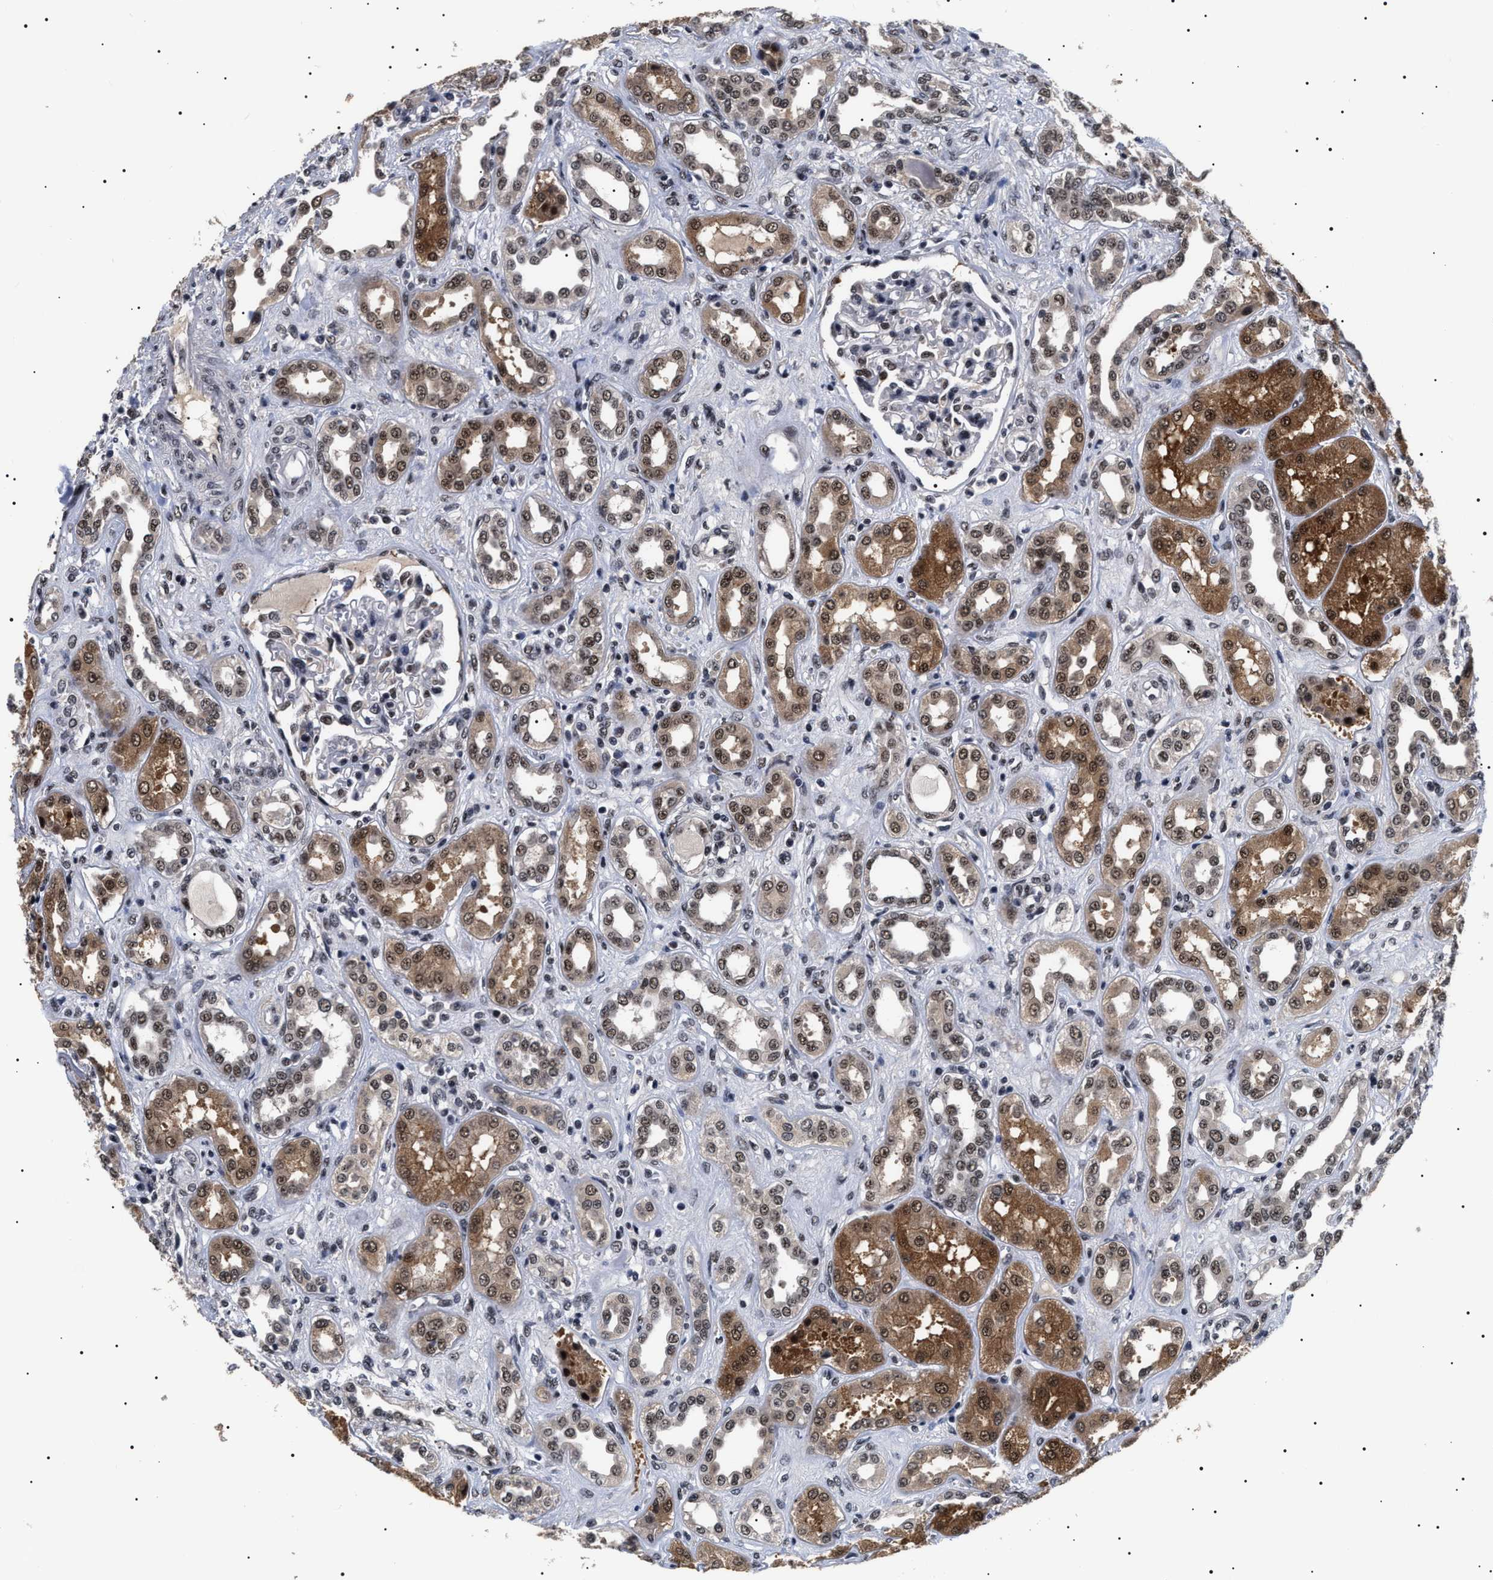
{"staining": {"intensity": "moderate", "quantity": "25%-75%", "location": "nuclear"}, "tissue": "kidney", "cell_type": "Cells in glomeruli", "image_type": "normal", "snomed": [{"axis": "morphology", "description": "Normal tissue, NOS"}, {"axis": "topography", "description": "Kidney"}], "caption": "Kidney stained with immunohistochemistry (IHC) reveals moderate nuclear expression in about 25%-75% of cells in glomeruli.", "gene": "CAAP1", "patient": {"sex": "male", "age": 59}}